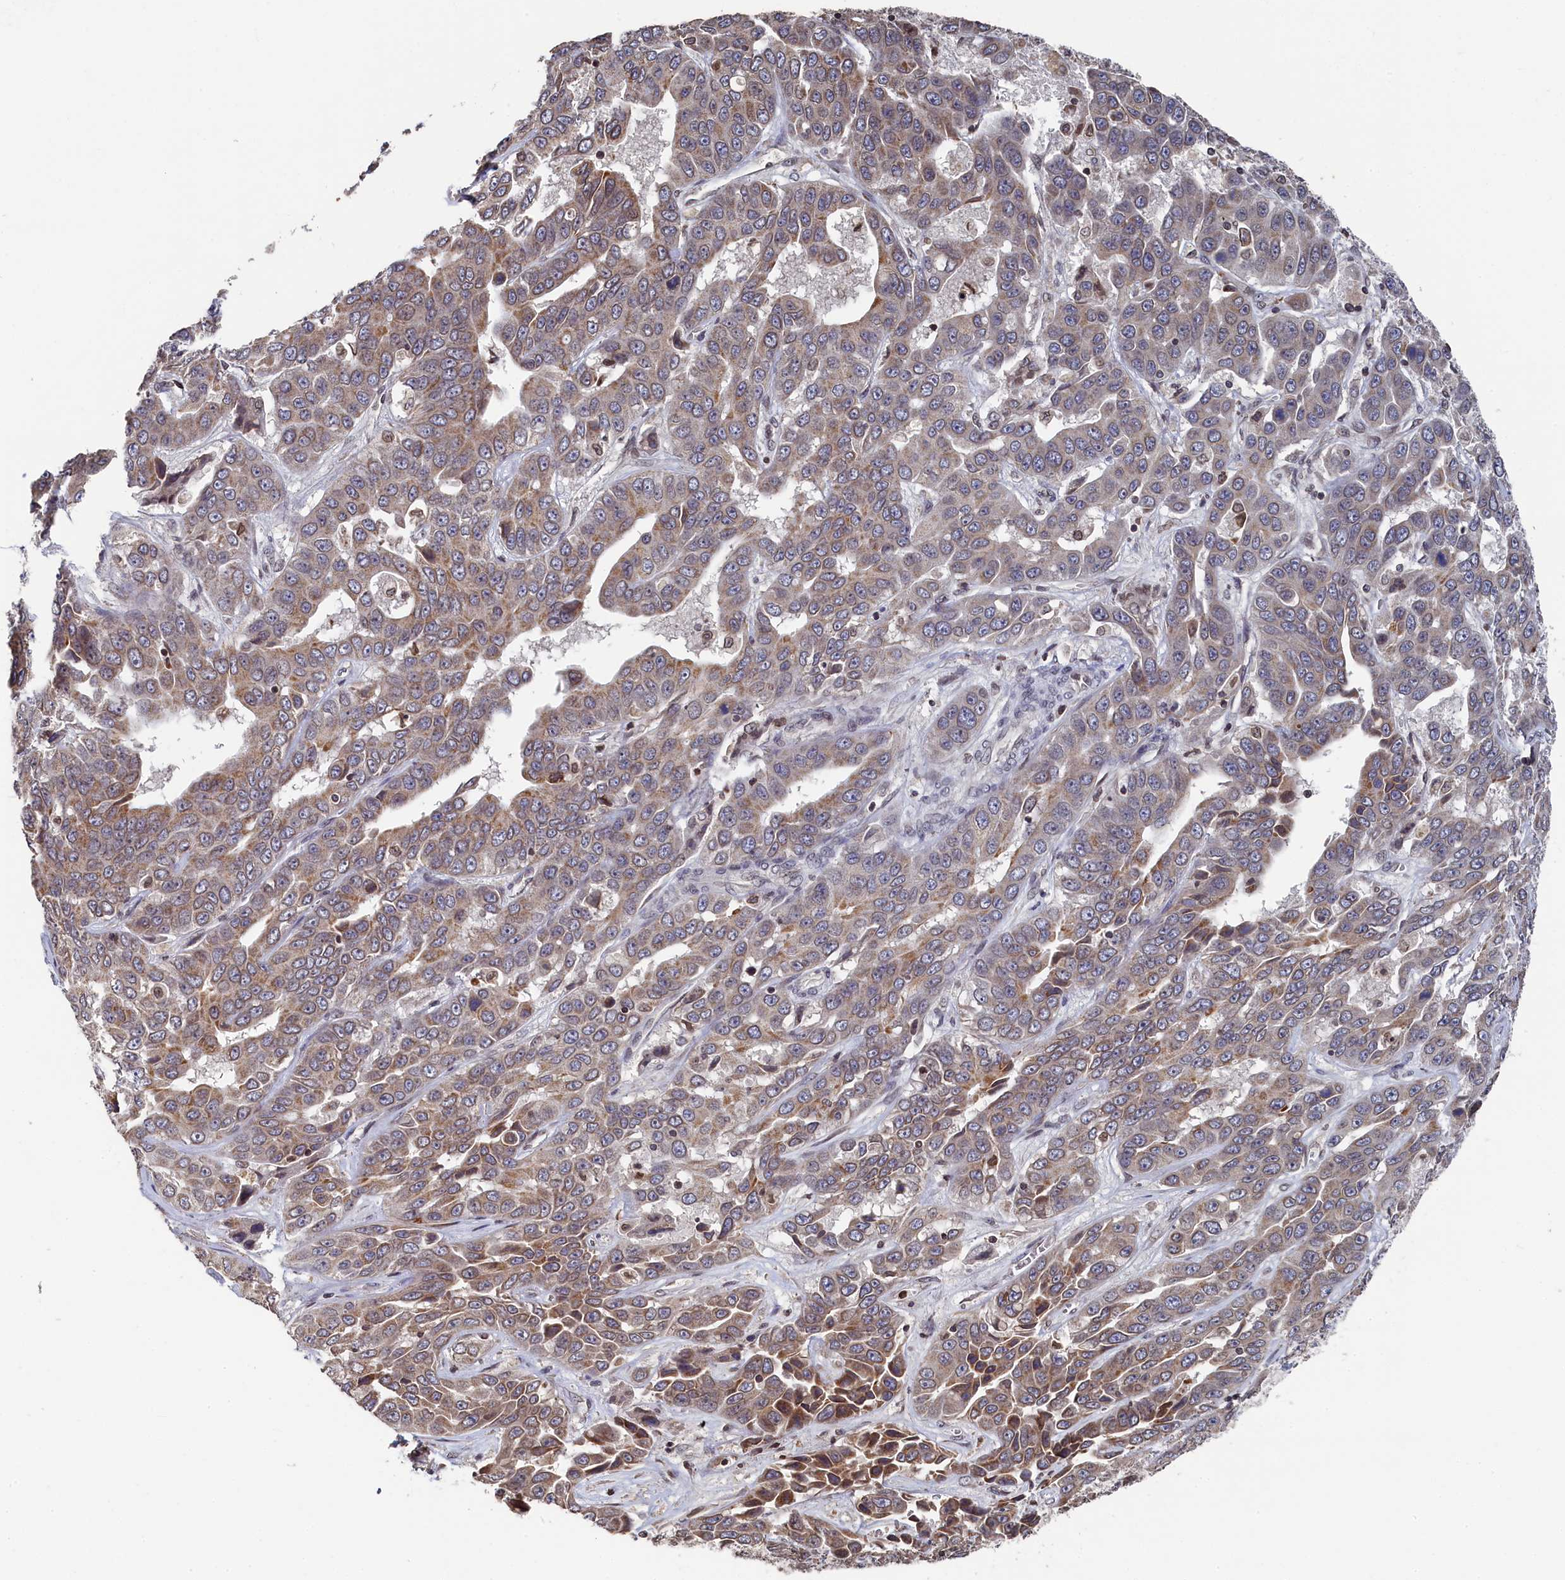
{"staining": {"intensity": "weak", "quantity": ">75%", "location": "cytoplasmic/membranous"}, "tissue": "liver cancer", "cell_type": "Tumor cells", "image_type": "cancer", "snomed": [{"axis": "morphology", "description": "Cholangiocarcinoma"}, {"axis": "topography", "description": "Liver"}], "caption": "Human cholangiocarcinoma (liver) stained for a protein (brown) reveals weak cytoplasmic/membranous positive expression in approximately >75% of tumor cells.", "gene": "ANKEF1", "patient": {"sex": "female", "age": 52}}